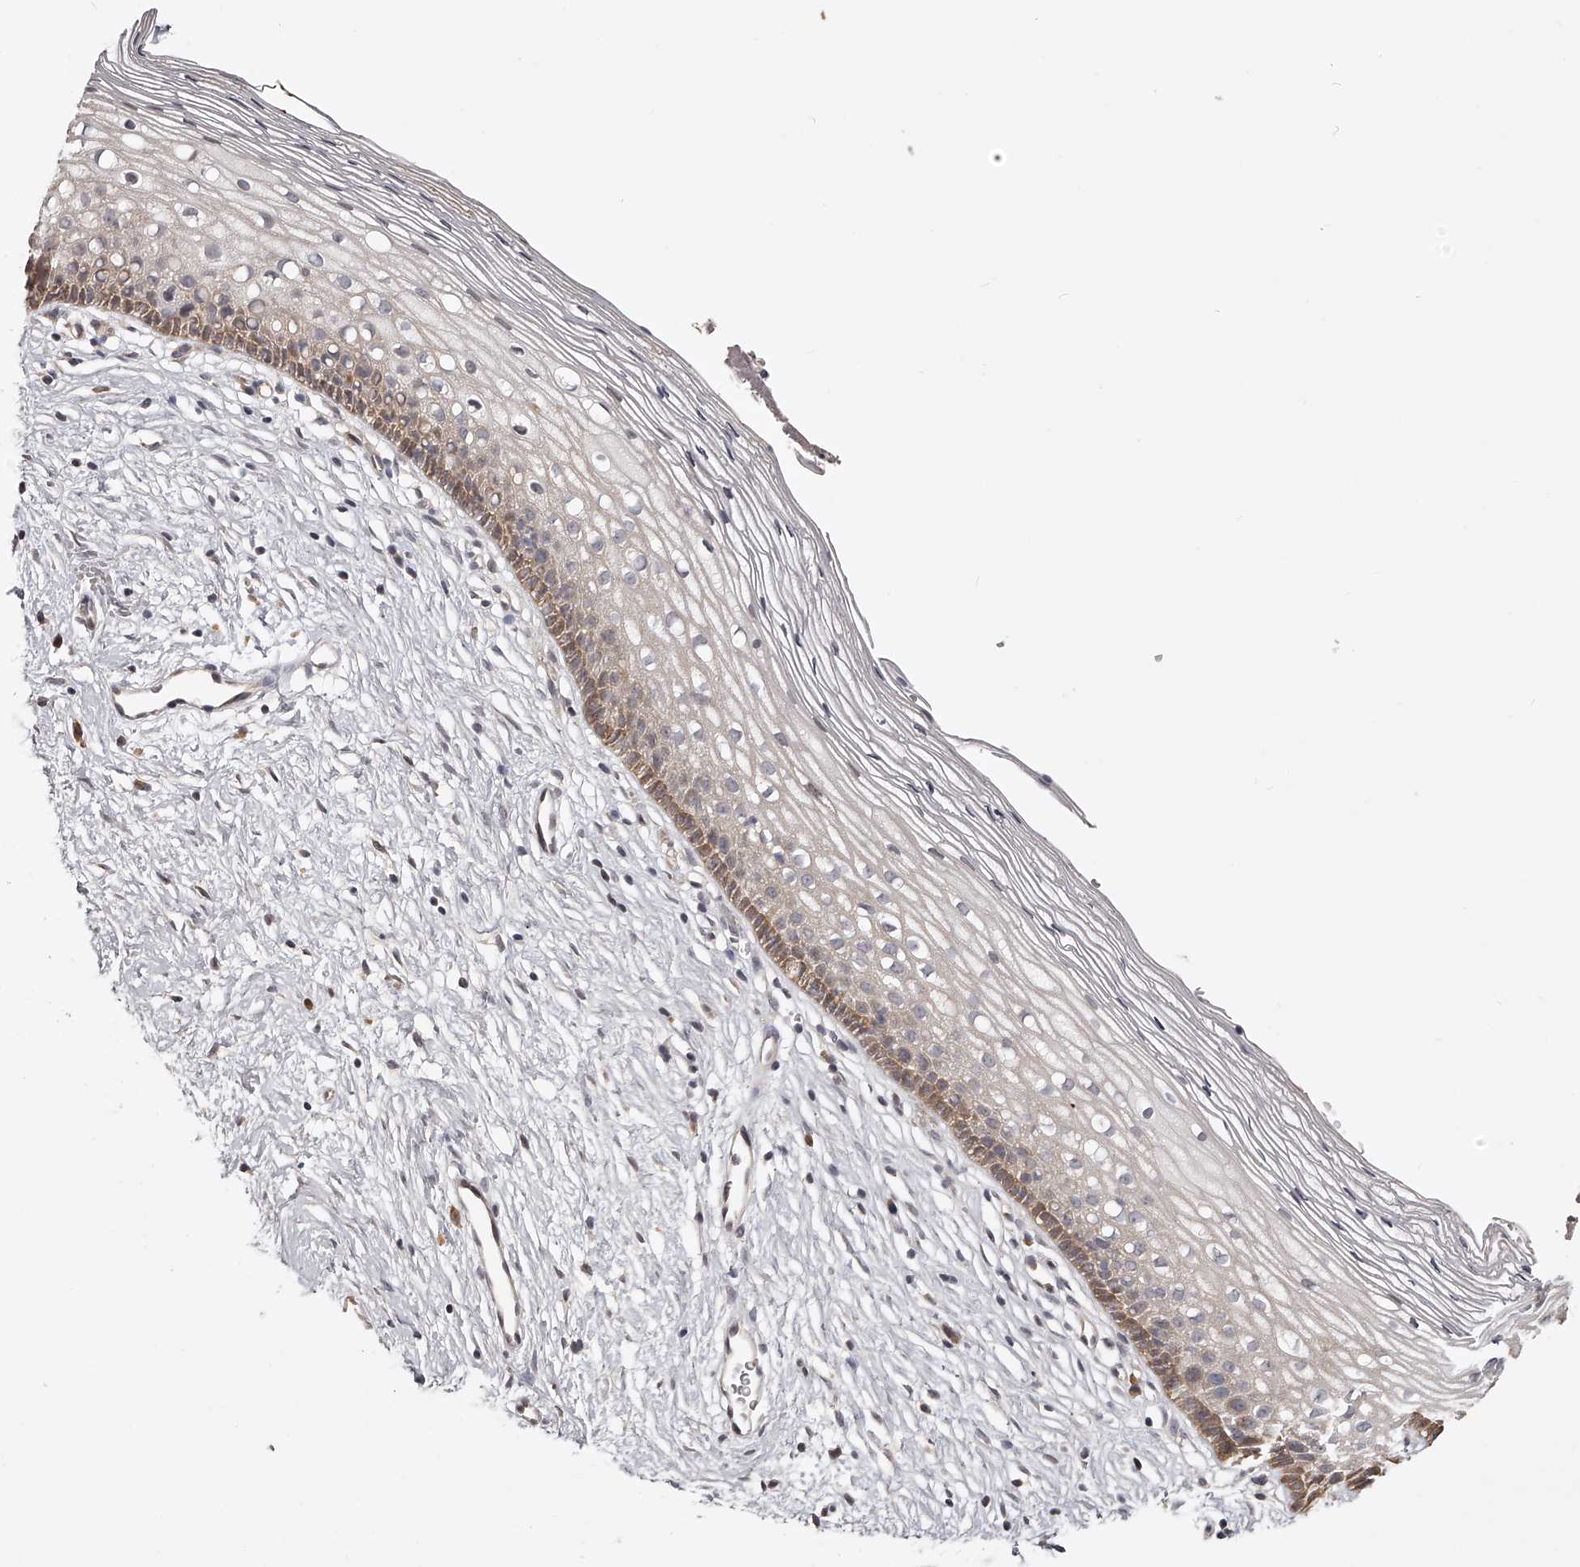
{"staining": {"intensity": "negative", "quantity": "none", "location": "none"}, "tissue": "cervix", "cell_type": "Glandular cells", "image_type": "normal", "snomed": [{"axis": "morphology", "description": "Normal tissue, NOS"}, {"axis": "topography", "description": "Cervix"}], "caption": "A high-resolution image shows immunohistochemistry staining of unremarkable cervix, which reveals no significant staining in glandular cells.", "gene": "ZNF582", "patient": {"sex": "female", "age": 27}}